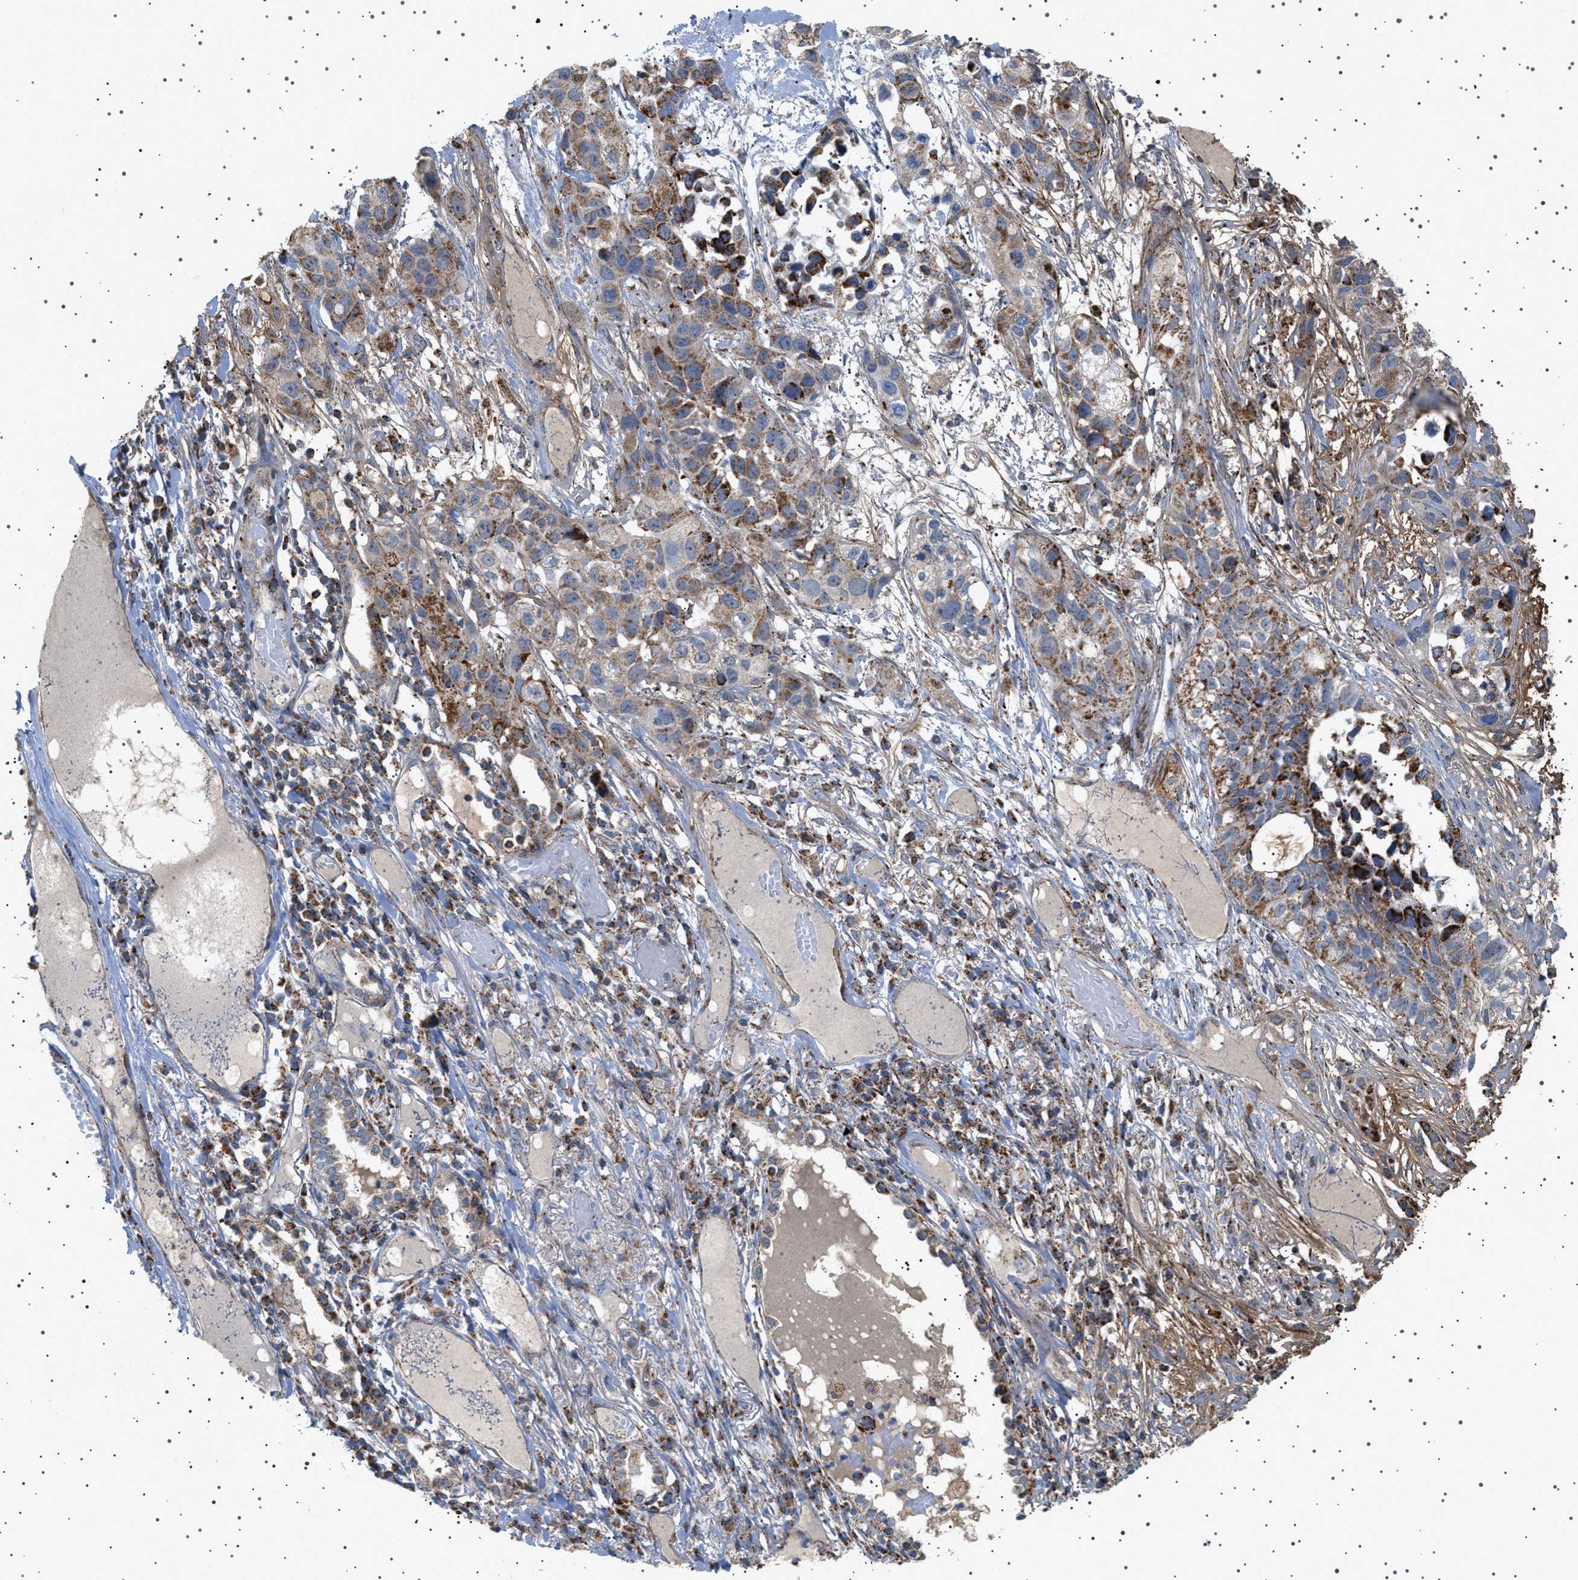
{"staining": {"intensity": "moderate", "quantity": "25%-75%", "location": "cytoplasmic/membranous"}, "tissue": "lung cancer", "cell_type": "Tumor cells", "image_type": "cancer", "snomed": [{"axis": "morphology", "description": "Squamous cell carcinoma, NOS"}, {"axis": "topography", "description": "Lung"}], "caption": "Immunohistochemistry of lung cancer (squamous cell carcinoma) shows medium levels of moderate cytoplasmic/membranous staining in approximately 25%-75% of tumor cells.", "gene": "UBXN8", "patient": {"sex": "male", "age": 71}}